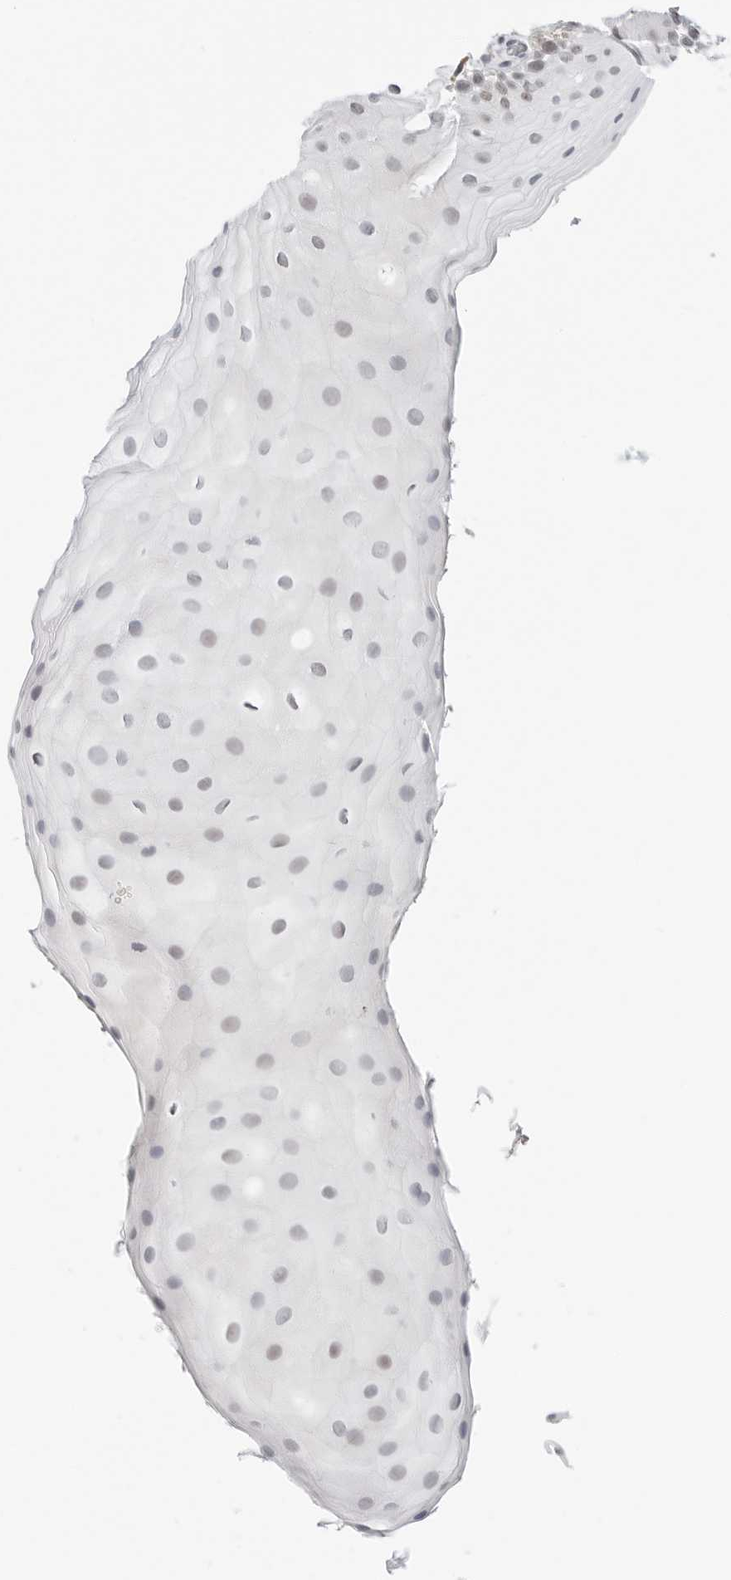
{"staining": {"intensity": "weak", "quantity": "25%-75%", "location": "nuclear"}, "tissue": "oral mucosa", "cell_type": "Squamous epithelial cells", "image_type": "normal", "snomed": [{"axis": "morphology", "description": "Normal tissue, NOS"}, {"axis": "topography", "description": "Oral tissue"}], "caption": "DAB immunohistochemical staining of normal oral mucosa demonstrates weak nuclear protein positivity in approximately 25%-75% of squamous epithelial cells.", "gene": "TSEN2", "patient": {"sex": "male", "age": 62}}